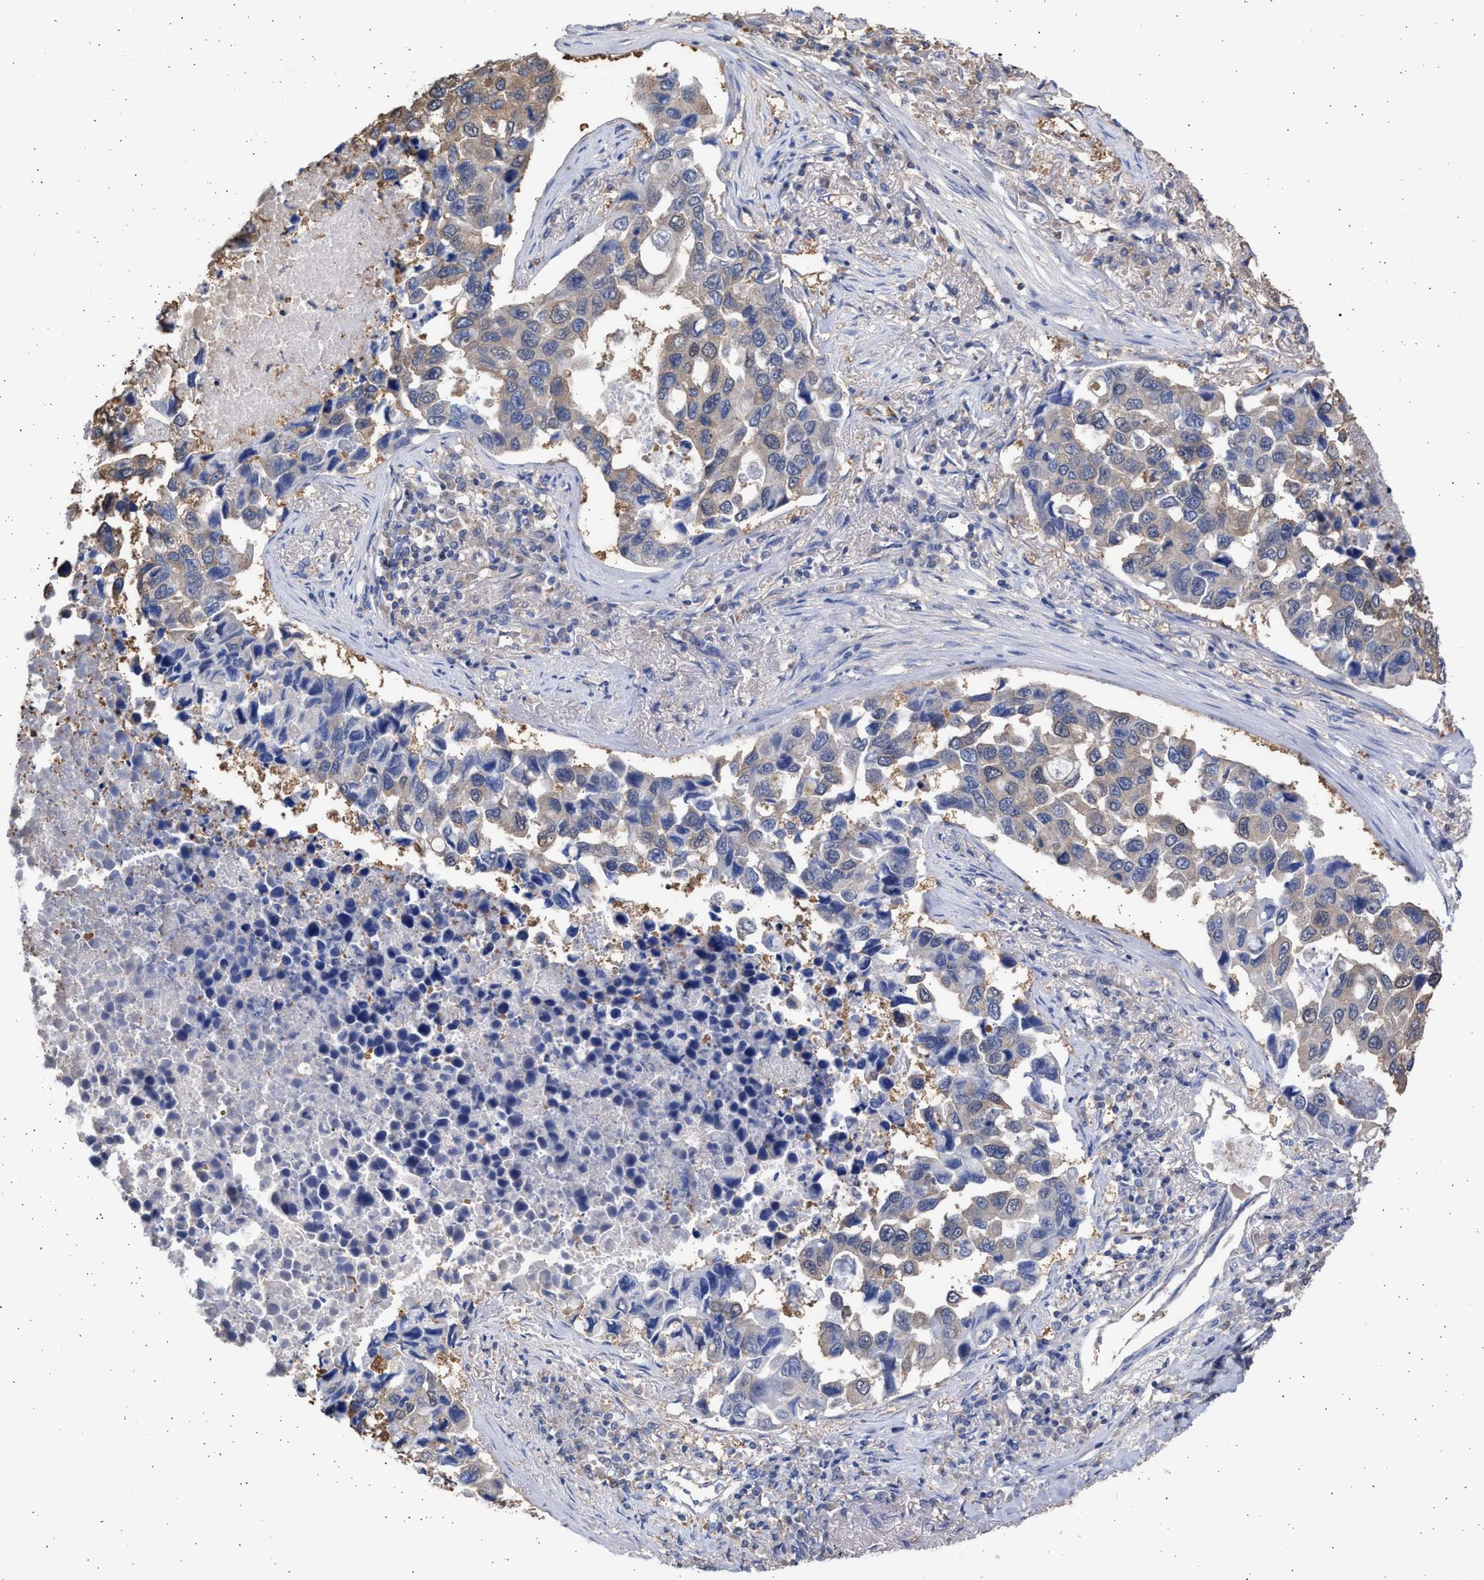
{"staining": {"intensity": "weak", "quantity": "25%-75%", "location": "cytoplasmic/membranous"}, "tissue": "lung cancer", "cell_type": "Tumor cells", "image_type": "cancer", "snomed": [{"axis": "morphology", "description": "Adenocarcinoma, NOS"}, {"axis": "topography", "description": "Lung"}], "caption": "This image demonstrates immunohistochemistry (IHC) staining of human lung cancer, with low weak cytoplasmic/membranous expression in about 25%-75% of tumor cells.", "gene": "ALDOC", "patient": {"sex": "male", "age": 64}}